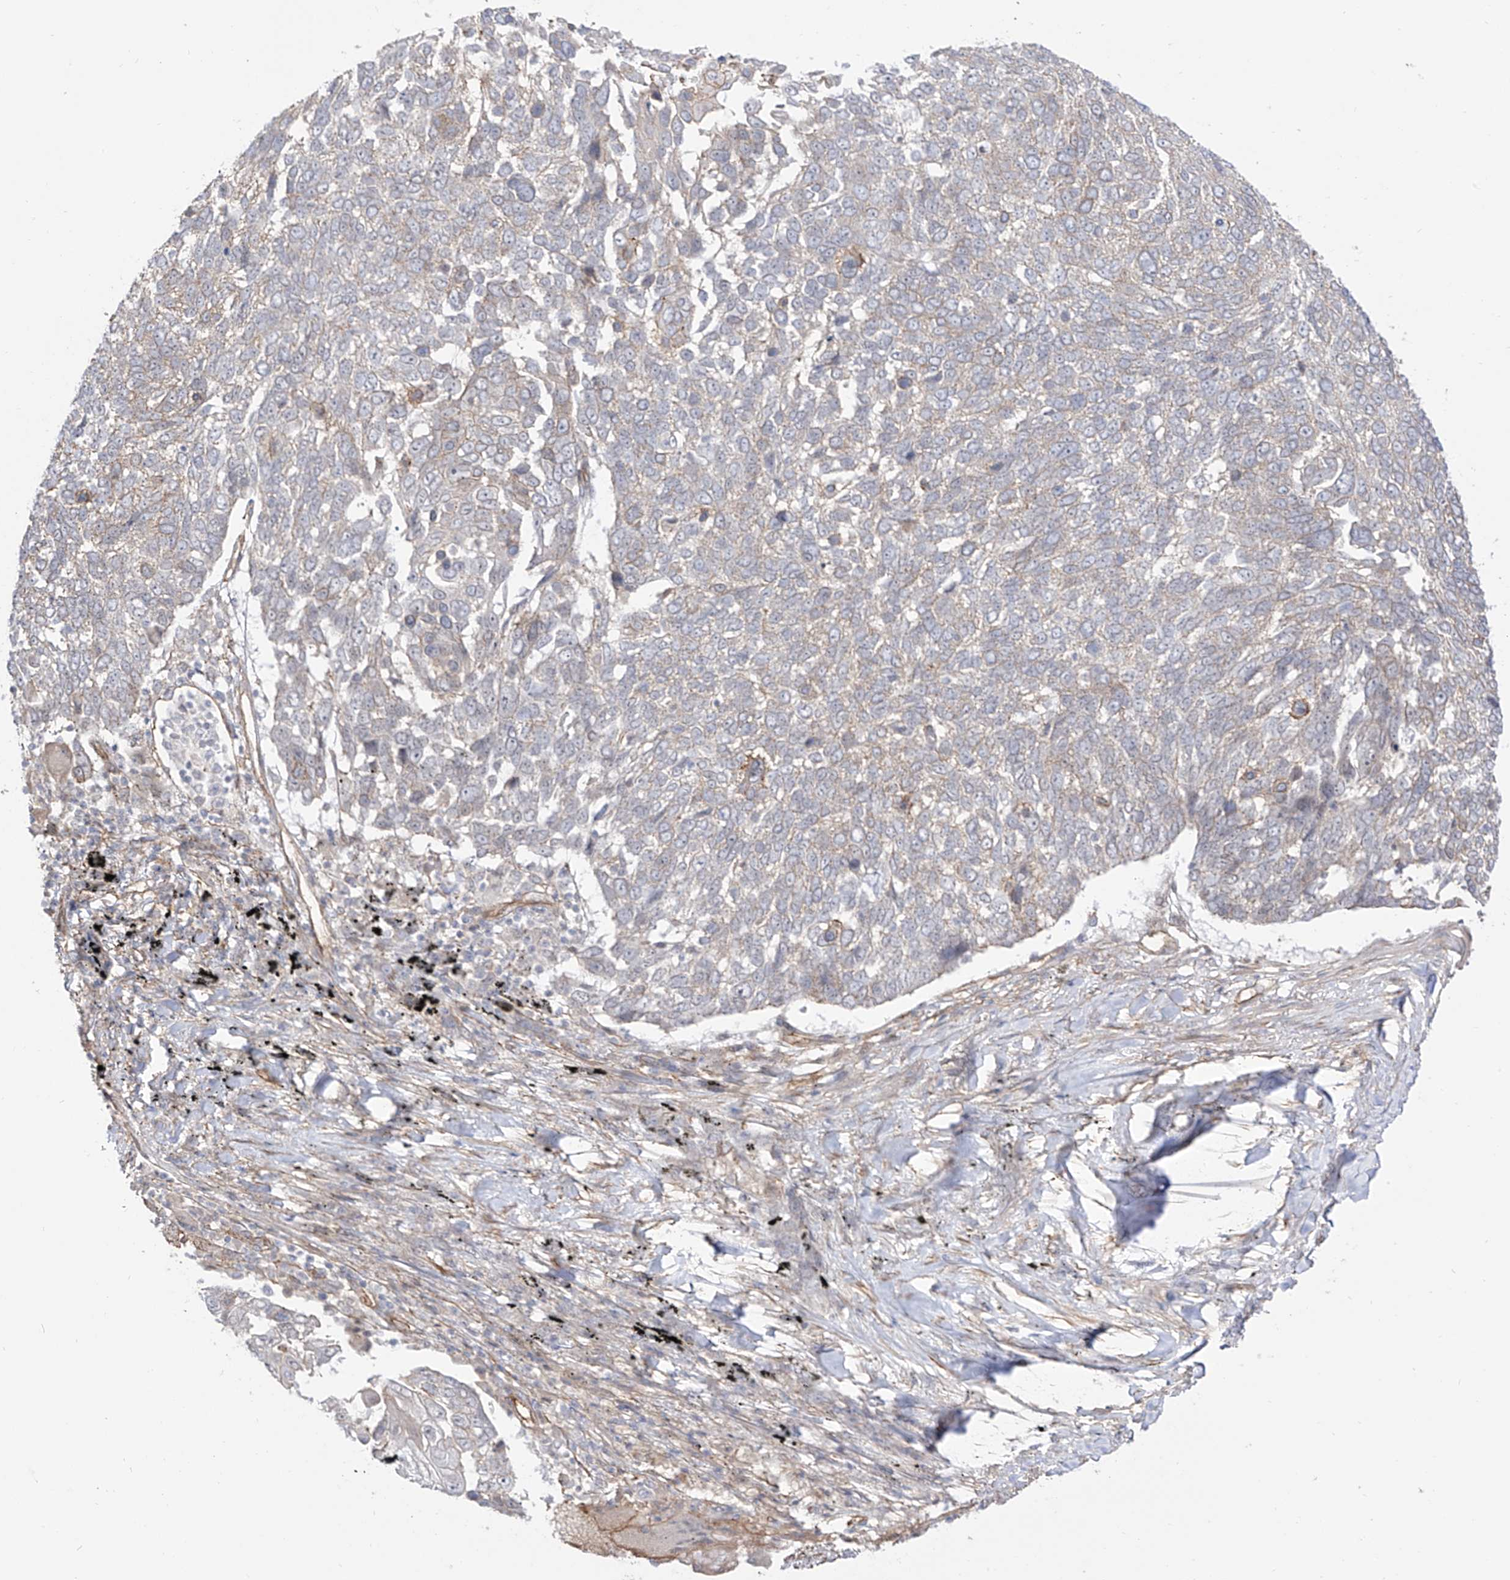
{"staining": {"intensity": "moderate", "quantity": "<25%", "location": "cytoplasmic/membranous"}, "tissue": "lung cancer", "cell_type": "Tumor cells", "image_type": "cancer", "snomed": [{"axis": "morphology", "description": "Squamous cell carcinoma, NOS"}, {"axis": "topography", "description": "Lung"}], "caption": "High-power microscopy captured an immunohistochemistry micrograph of lung cancer (squamous cell carcinoma), revealing moderate cytoplasmic/membranous expression in about <25% of tumor cells. Immunohistochemistry stains the protein of interest in brown and the nuclei are stained blue.", "gene": "ZNF180", "patient": {"sex": "male", "age": 66}}